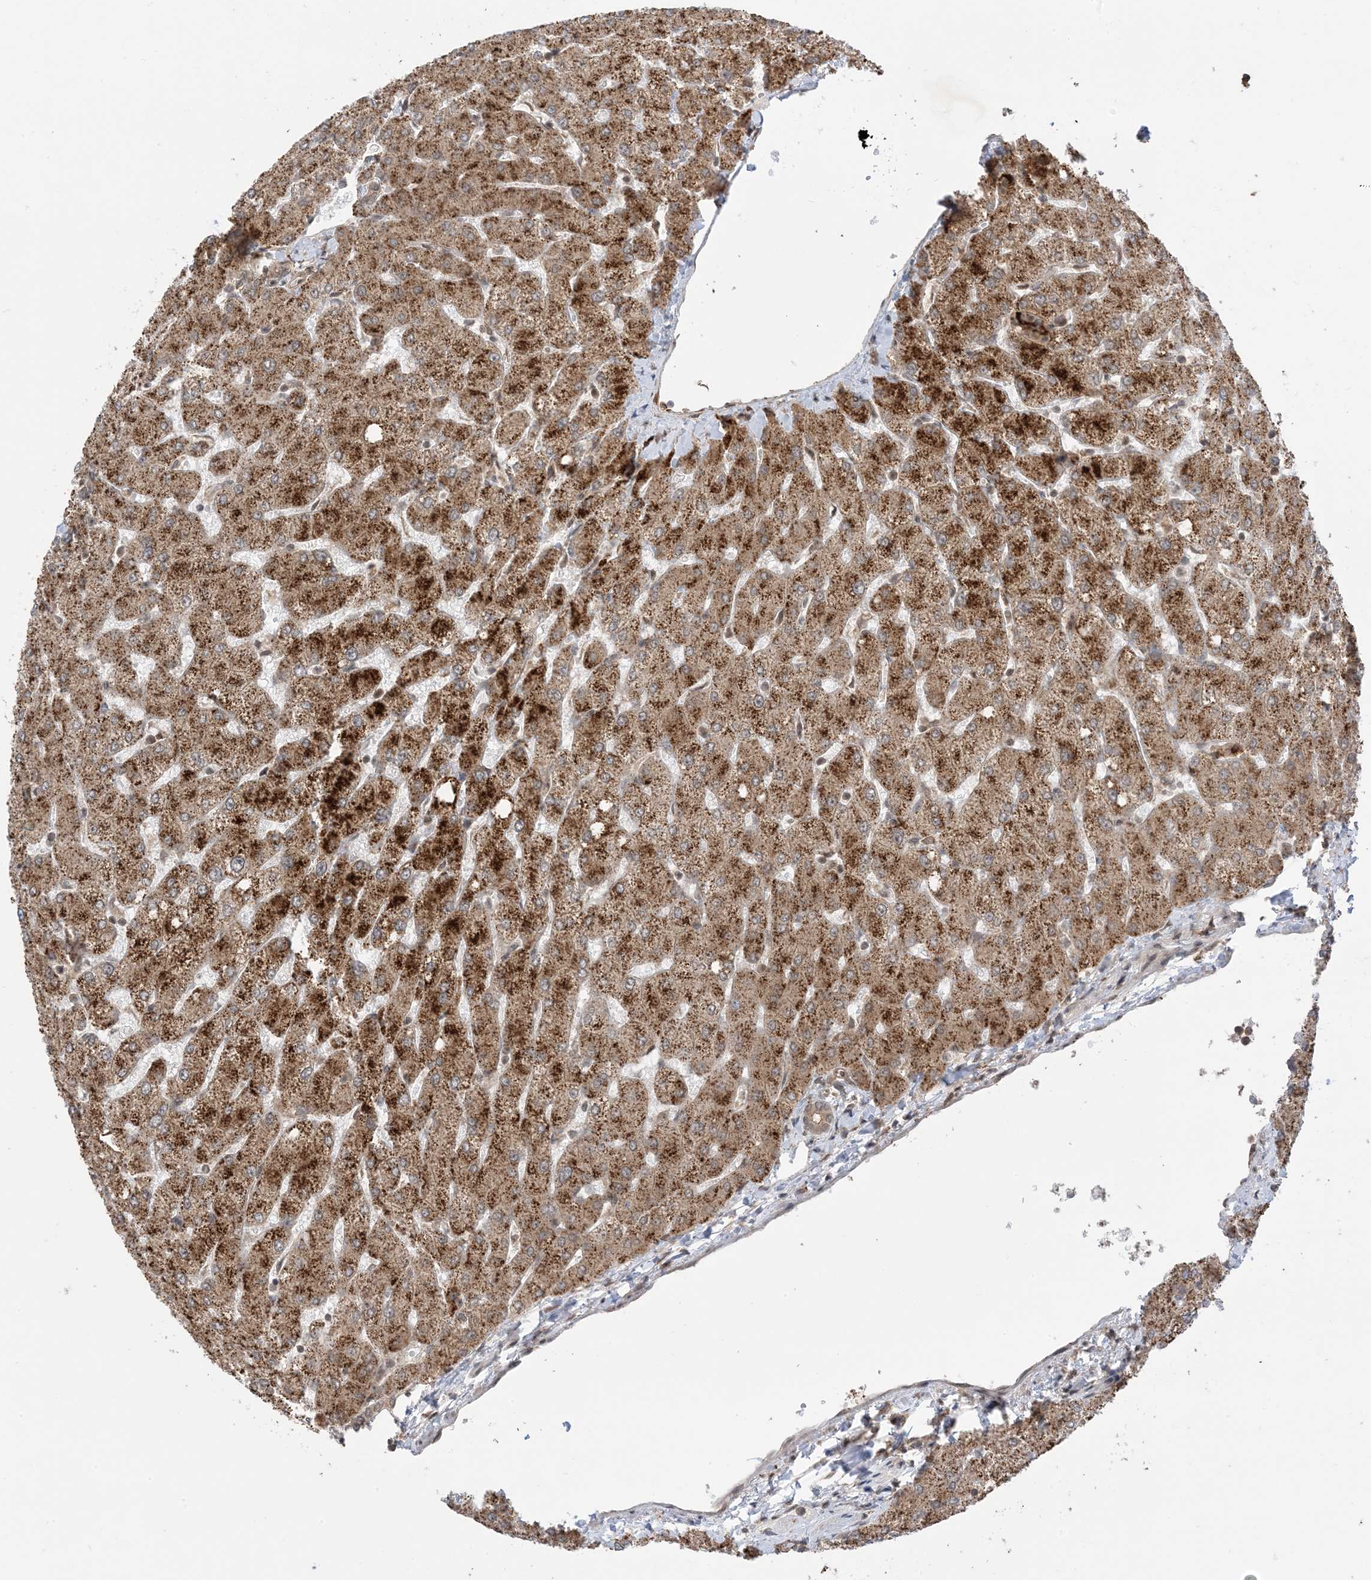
{"staining": {"intensity": "weak", "quantity": ">75%", "location": "cytoplasmic/membranous"}, "tissue": "liver", "cell_type": "Cholangiocytes", "image_type": "normal", "snomed": [{"axis": "morphology", "description": "Normal tissue, NOS"}, {"axis": "topography", "description": "Liver"}], "caption": "Liver stained with a brown dye displays weak cytoplasmic/membranous positive expression in approximately >75% of cholangiocytes.", "gene": "METTL21A", "patient": {"sex": "female", "age": 54}}